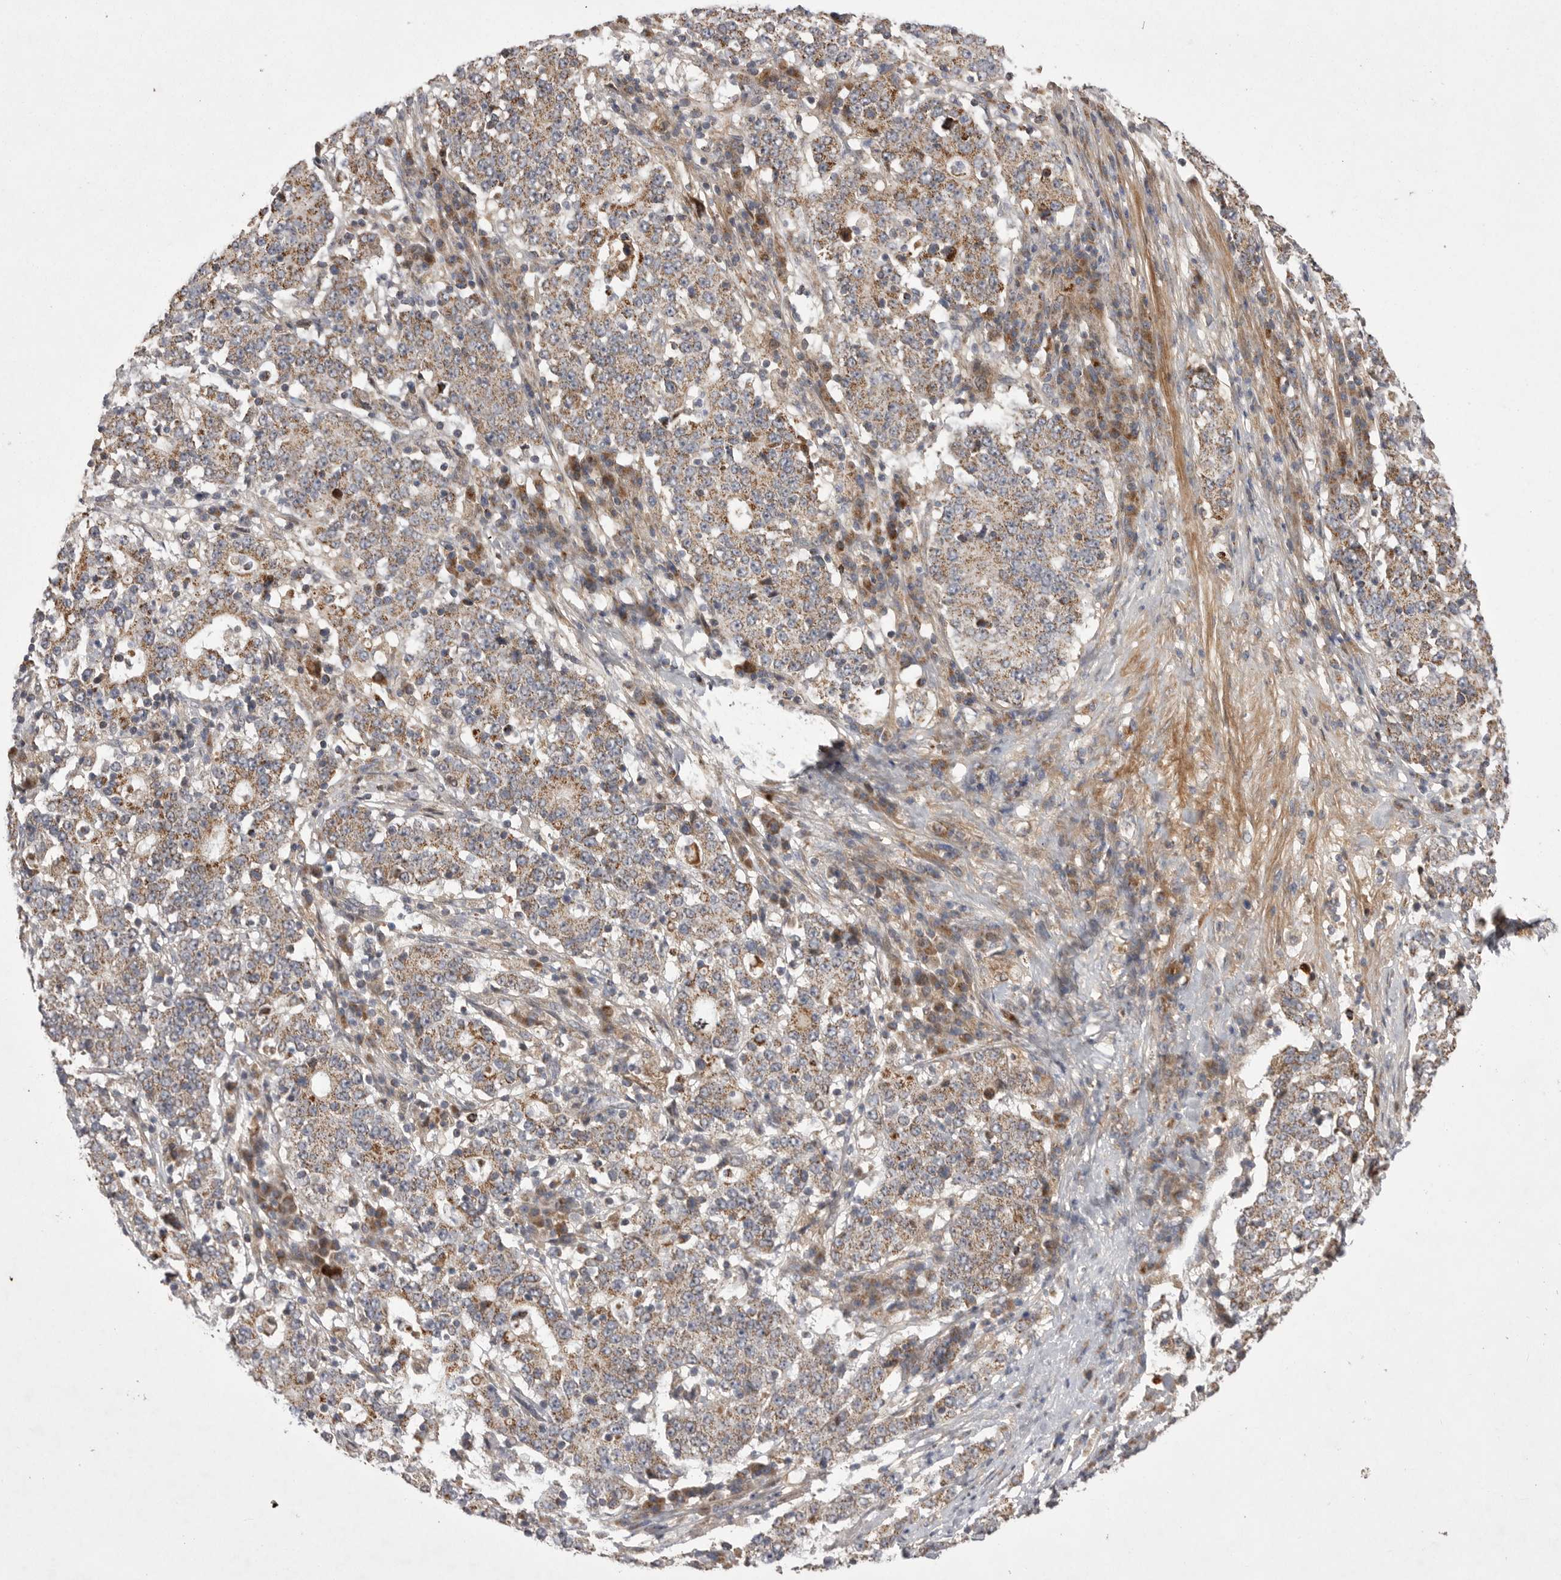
{"staining": {"intensity": "weak", "quantity": ">75%", "location": "cytoplasmic/membranous"}, "tissue": "stomach cancer", "cell_type": "Tumor cells", "image_type": "cancer", "snomed": [{"axis": "morphology", "description": "Adenocarcinoma, NOS"}, {"axis": "topography", "description": "Stomach"}], "caption": "Tumor cells display low levels of weak cytoplasmic/membranous expression in about >75% of cells in adenocarcinoma (stomach).", "gene": "KYAT3", "patient": {"sex": "male", "age": 59}}